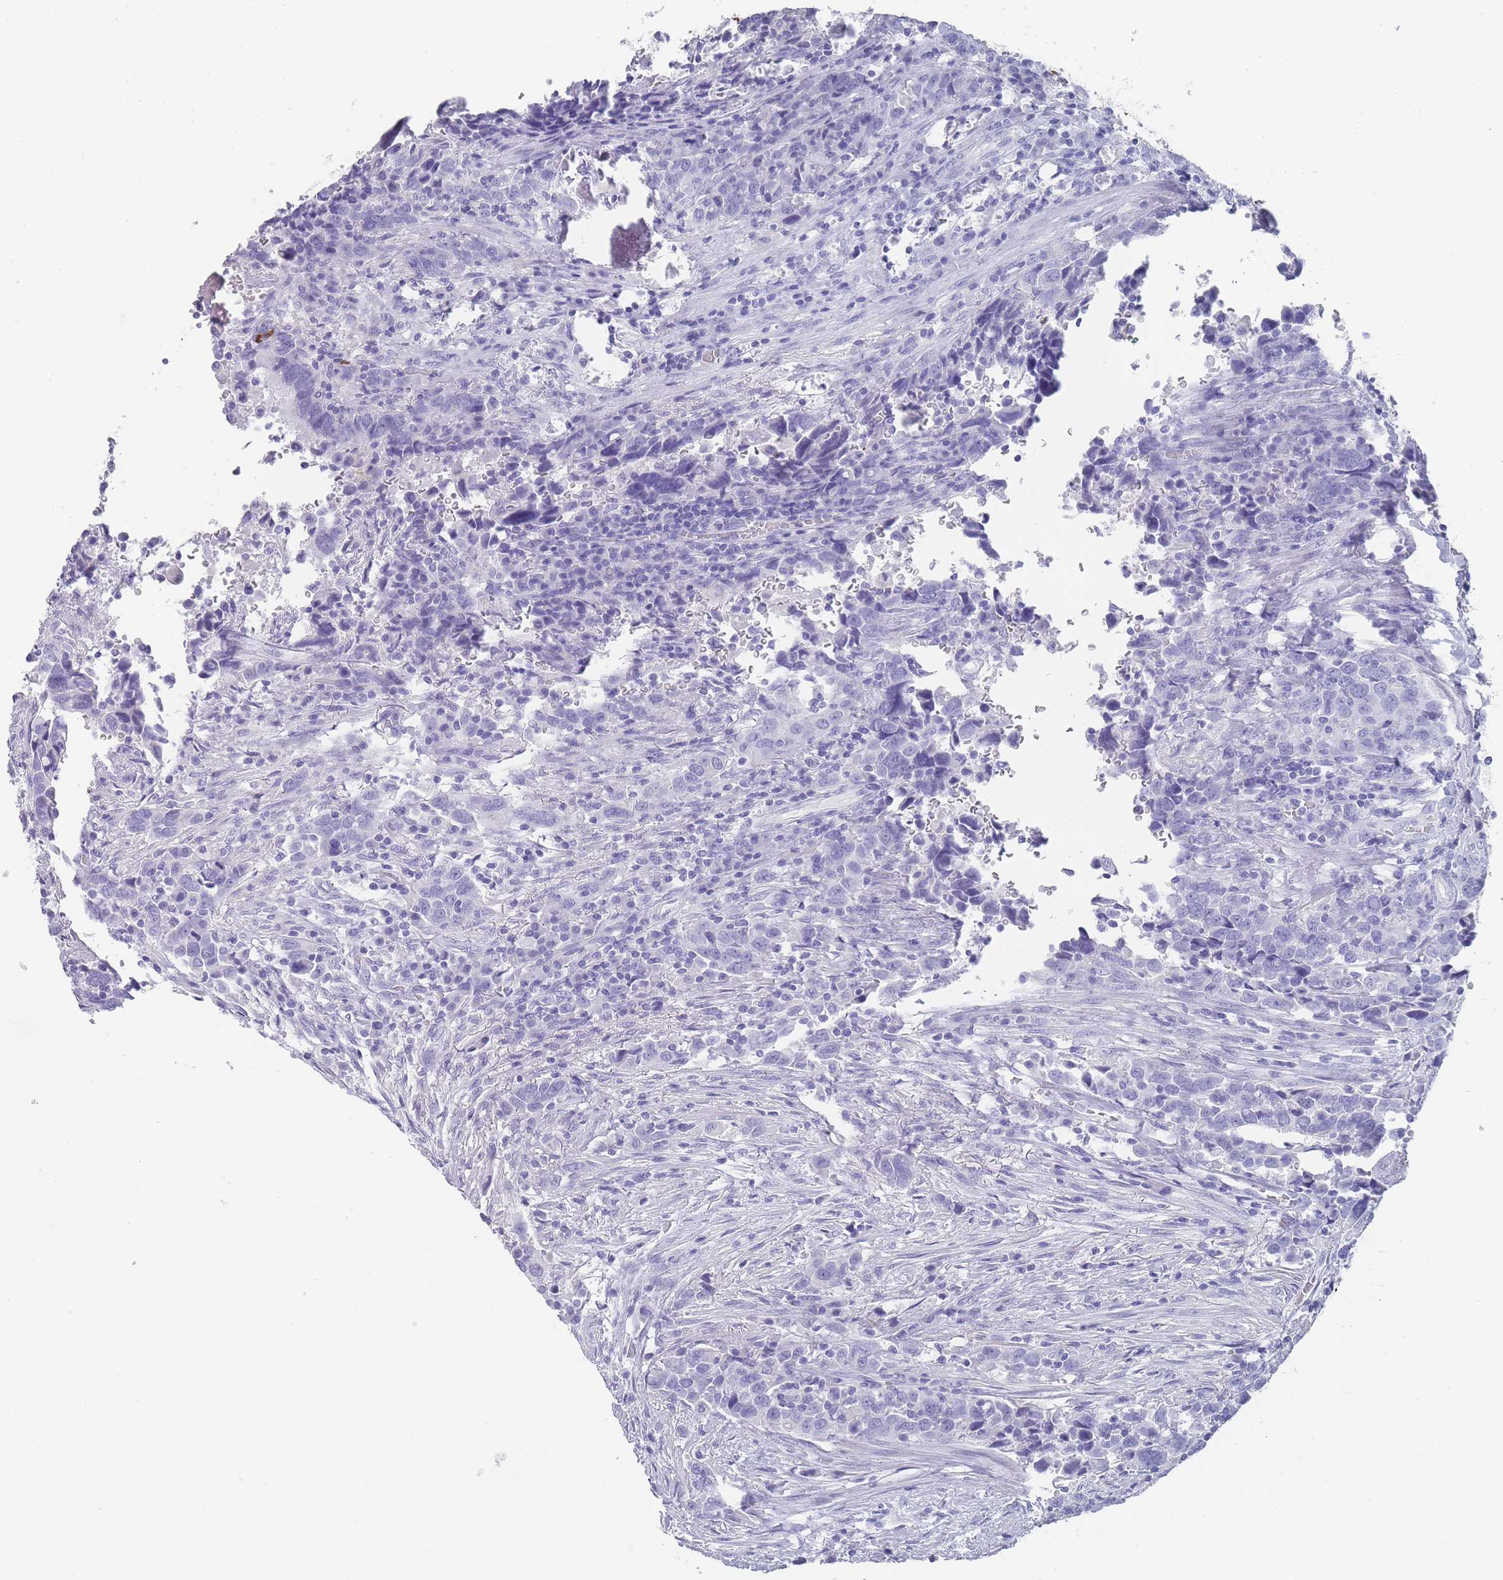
{"staining": {"intensity": "negative", "quantity": "none", "location": "none"}, "tissue": "urothelial cancer", "cell_type": "Tumor cells", "image_type": "cancer", "snomed": [{"axis": "morphology", "description": "Urothelial carcinoma, High grade"}, {"axis": "topography", "description": "Urinary bladder"}], "caption": "High magnification brightfield microscopy of high-grade urothelial carcinoma stained with DAB (brown) and counterstained with hematoxylin (blue): tumor cells show no significant expression. Brightfield microscopy of immunohistochemistry stained with DAB (brown) and hematoxylin (blue), captured at high magnification.", "gene": "RAB2B", "patient": {"sex": "male", "age": 61}}